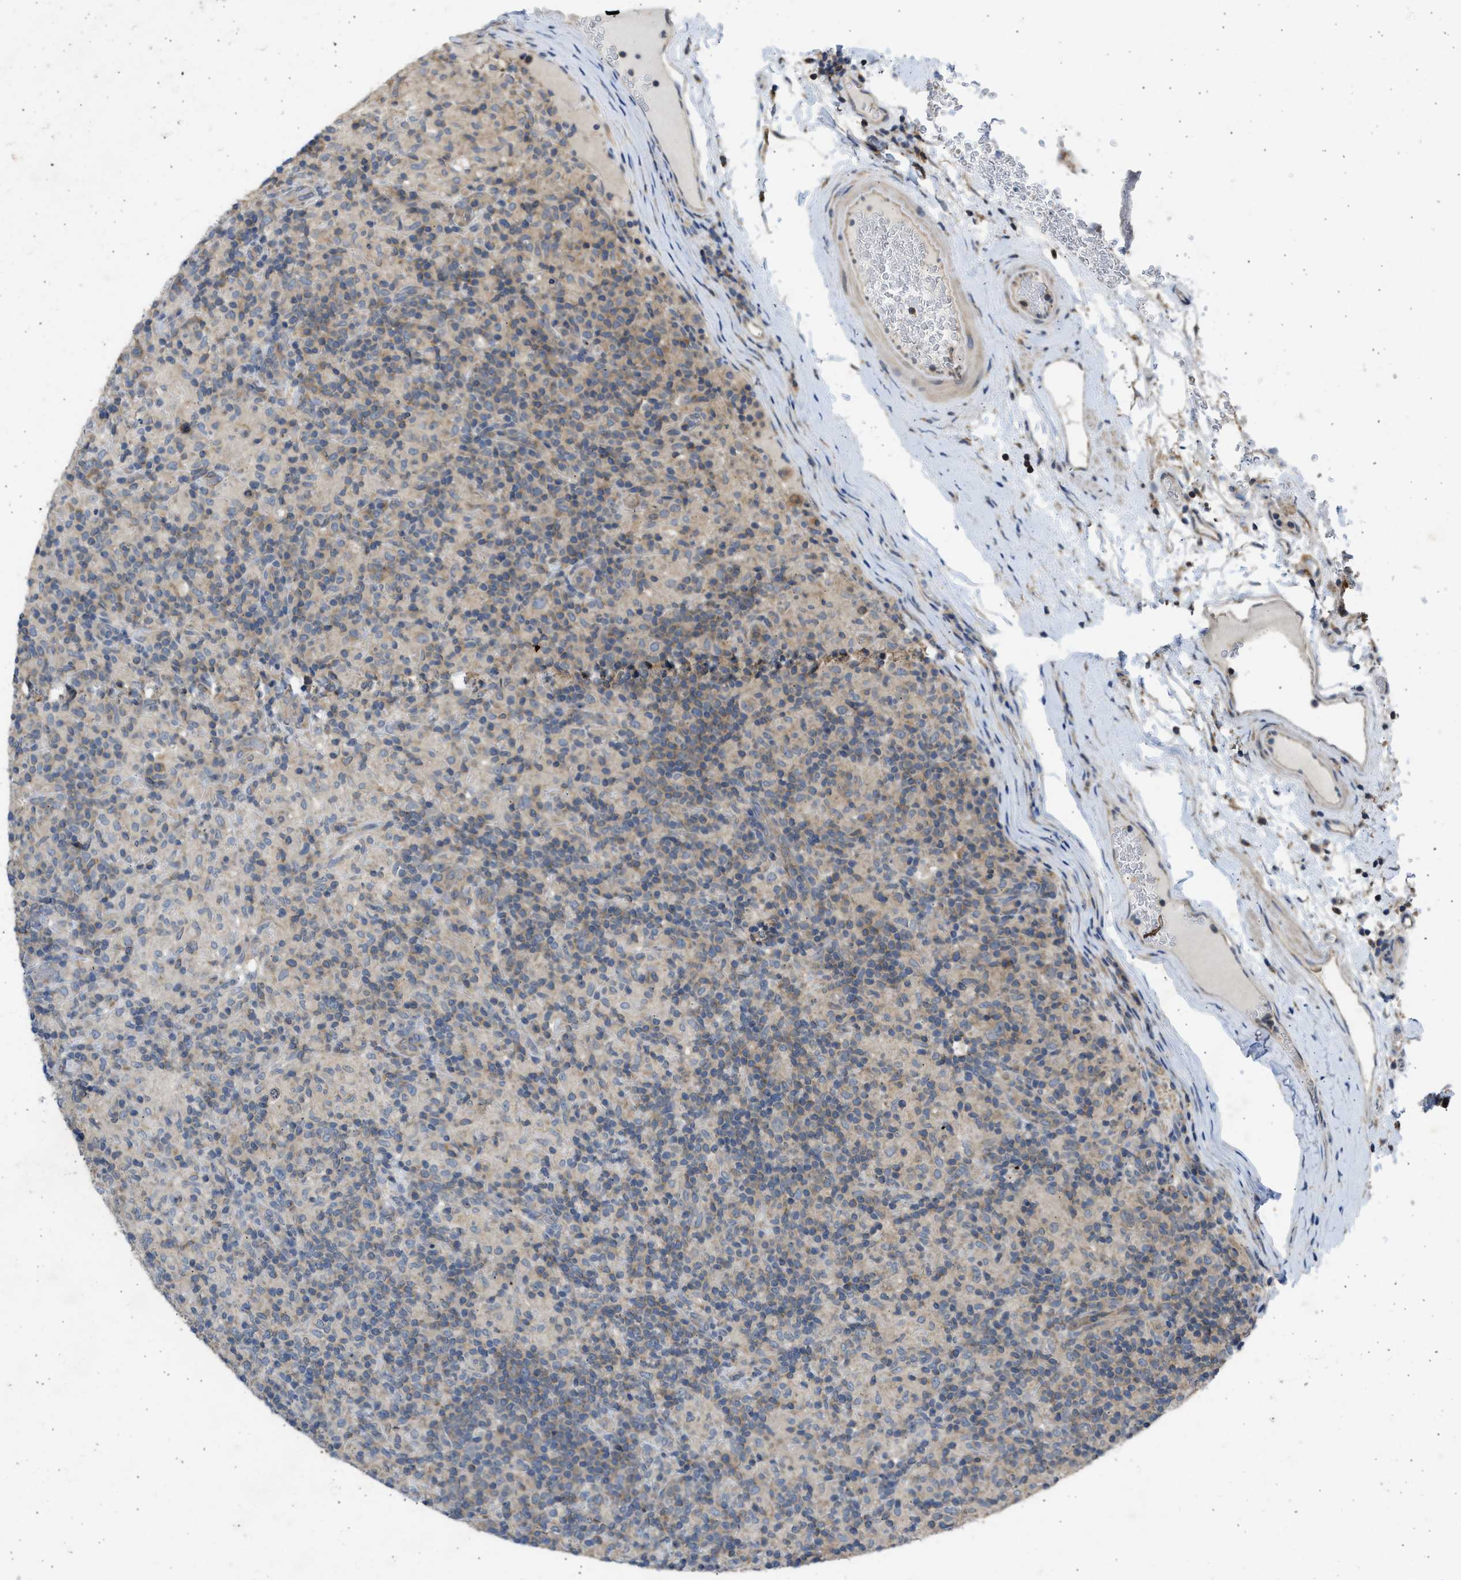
{"staining": {"intensity": "weak", "quantity": "25%-75%", "location": "cytoplasmic/membranous"}, "tissue": "lymphoma", "cell_type": "Tumor cells", "image_type": "cancer", "snomed": [{"axis": "morphology", "description": "Hodgkin's disease, NOS"}, {"axis": "topography", "description": "Lymph node"}], "caption": "There is low levels of weak cytoplasmic/membranous expression in tumor cells of Hodgkin's disease, as demonstrated by immunohistochemical staining (brown color).", "gene": "CYP1A1", "patient": {"sex": "male", "age": 70}}